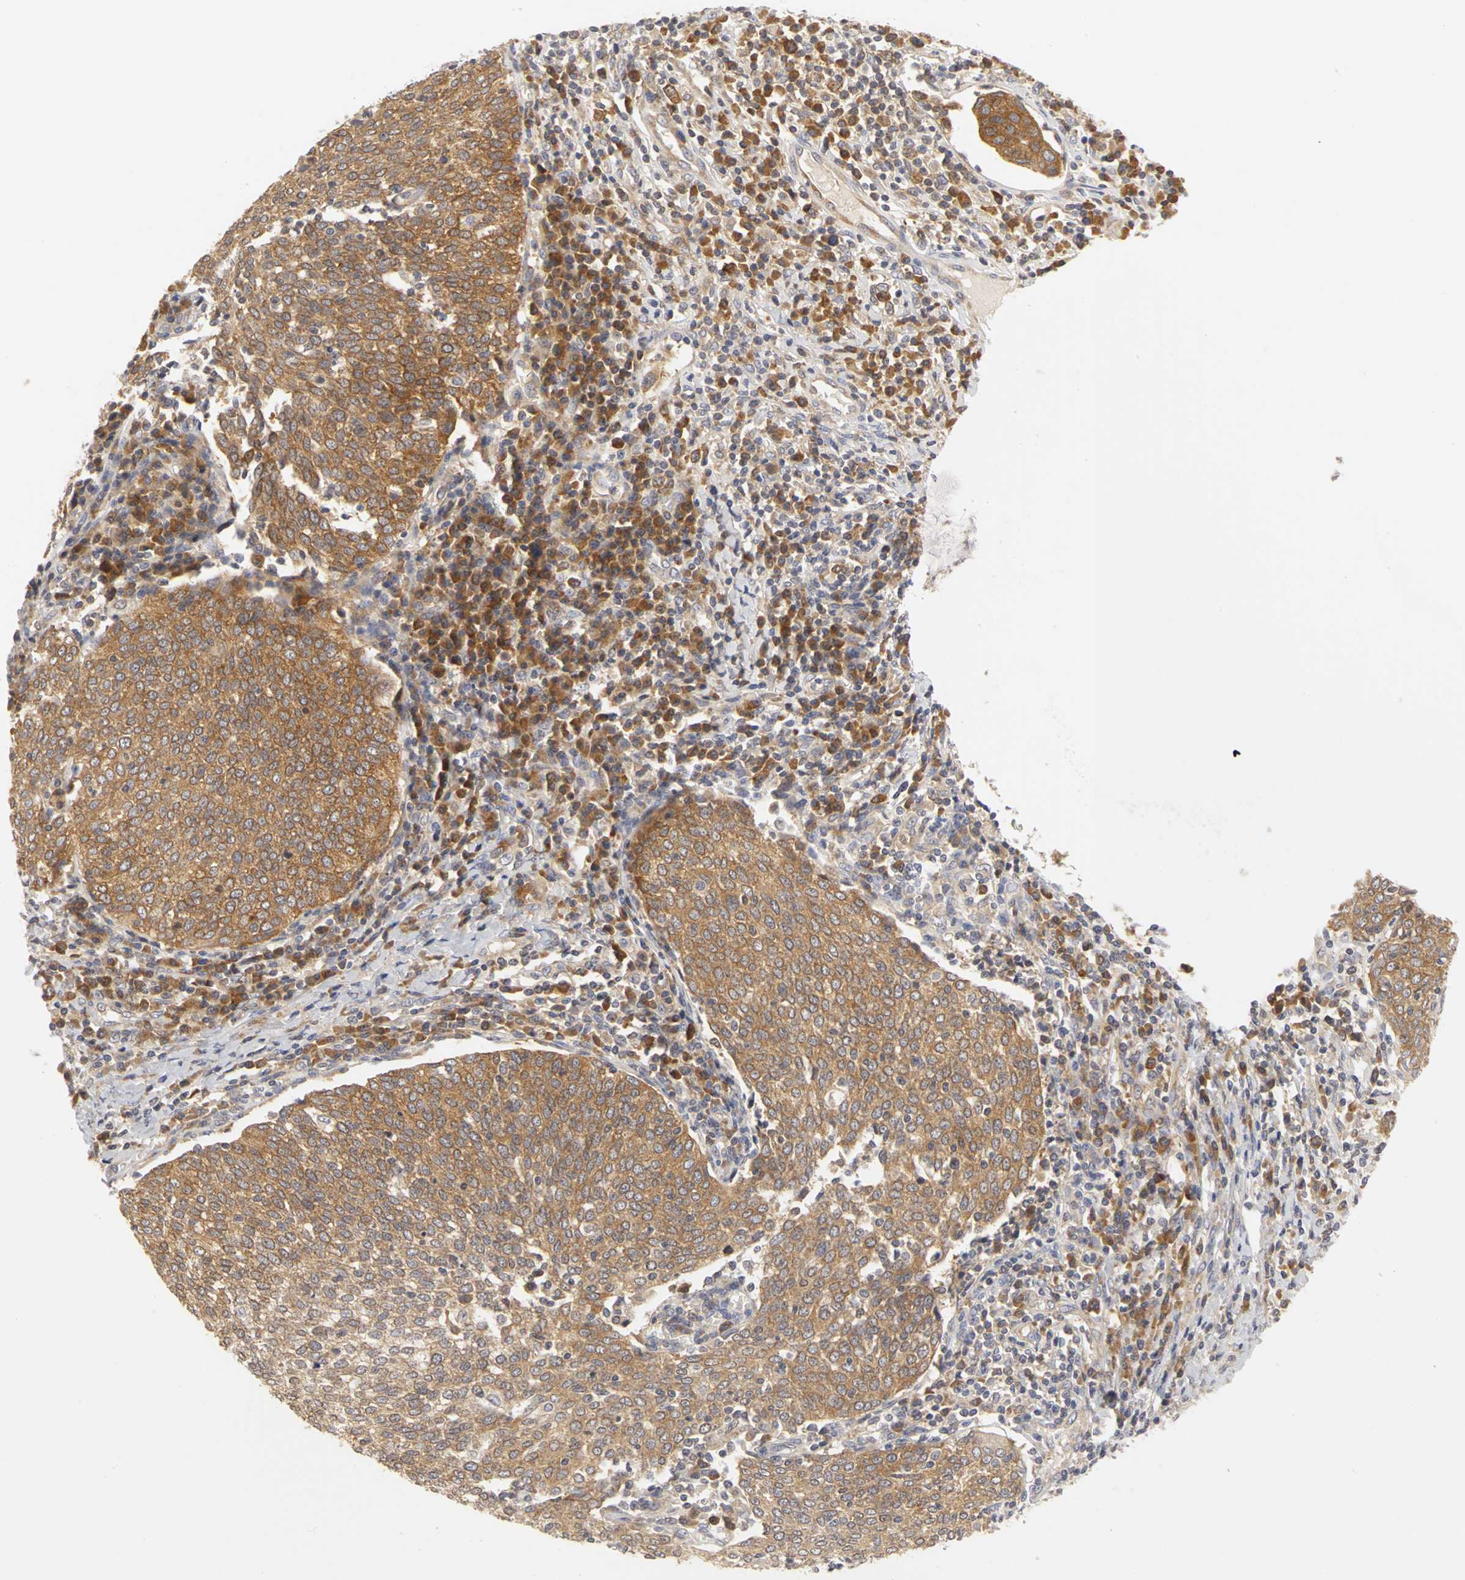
{"staining": {"intensity": "moderate", "quantity": ">75%", "location": "cytoplasmic/membranous"}, "tissue": "cervical cancer", "cell_type": "Tumor cells", "image_type": "cancer", "snomed": [{"axis": "morphology", "description": "Squamous cell carcinoma, NOS"}, {"axis": "topography", "description": "Cervix"}], "caption": "There is medium levels of moderate cytoplasmic/membranous positivity in tumor cells of cervical squamous cell carcinoma, as demonstrated by immunohistochemical staining (brown color).", "gene": "IRAK1", "patient": {"sex": "female", "age": 40}}